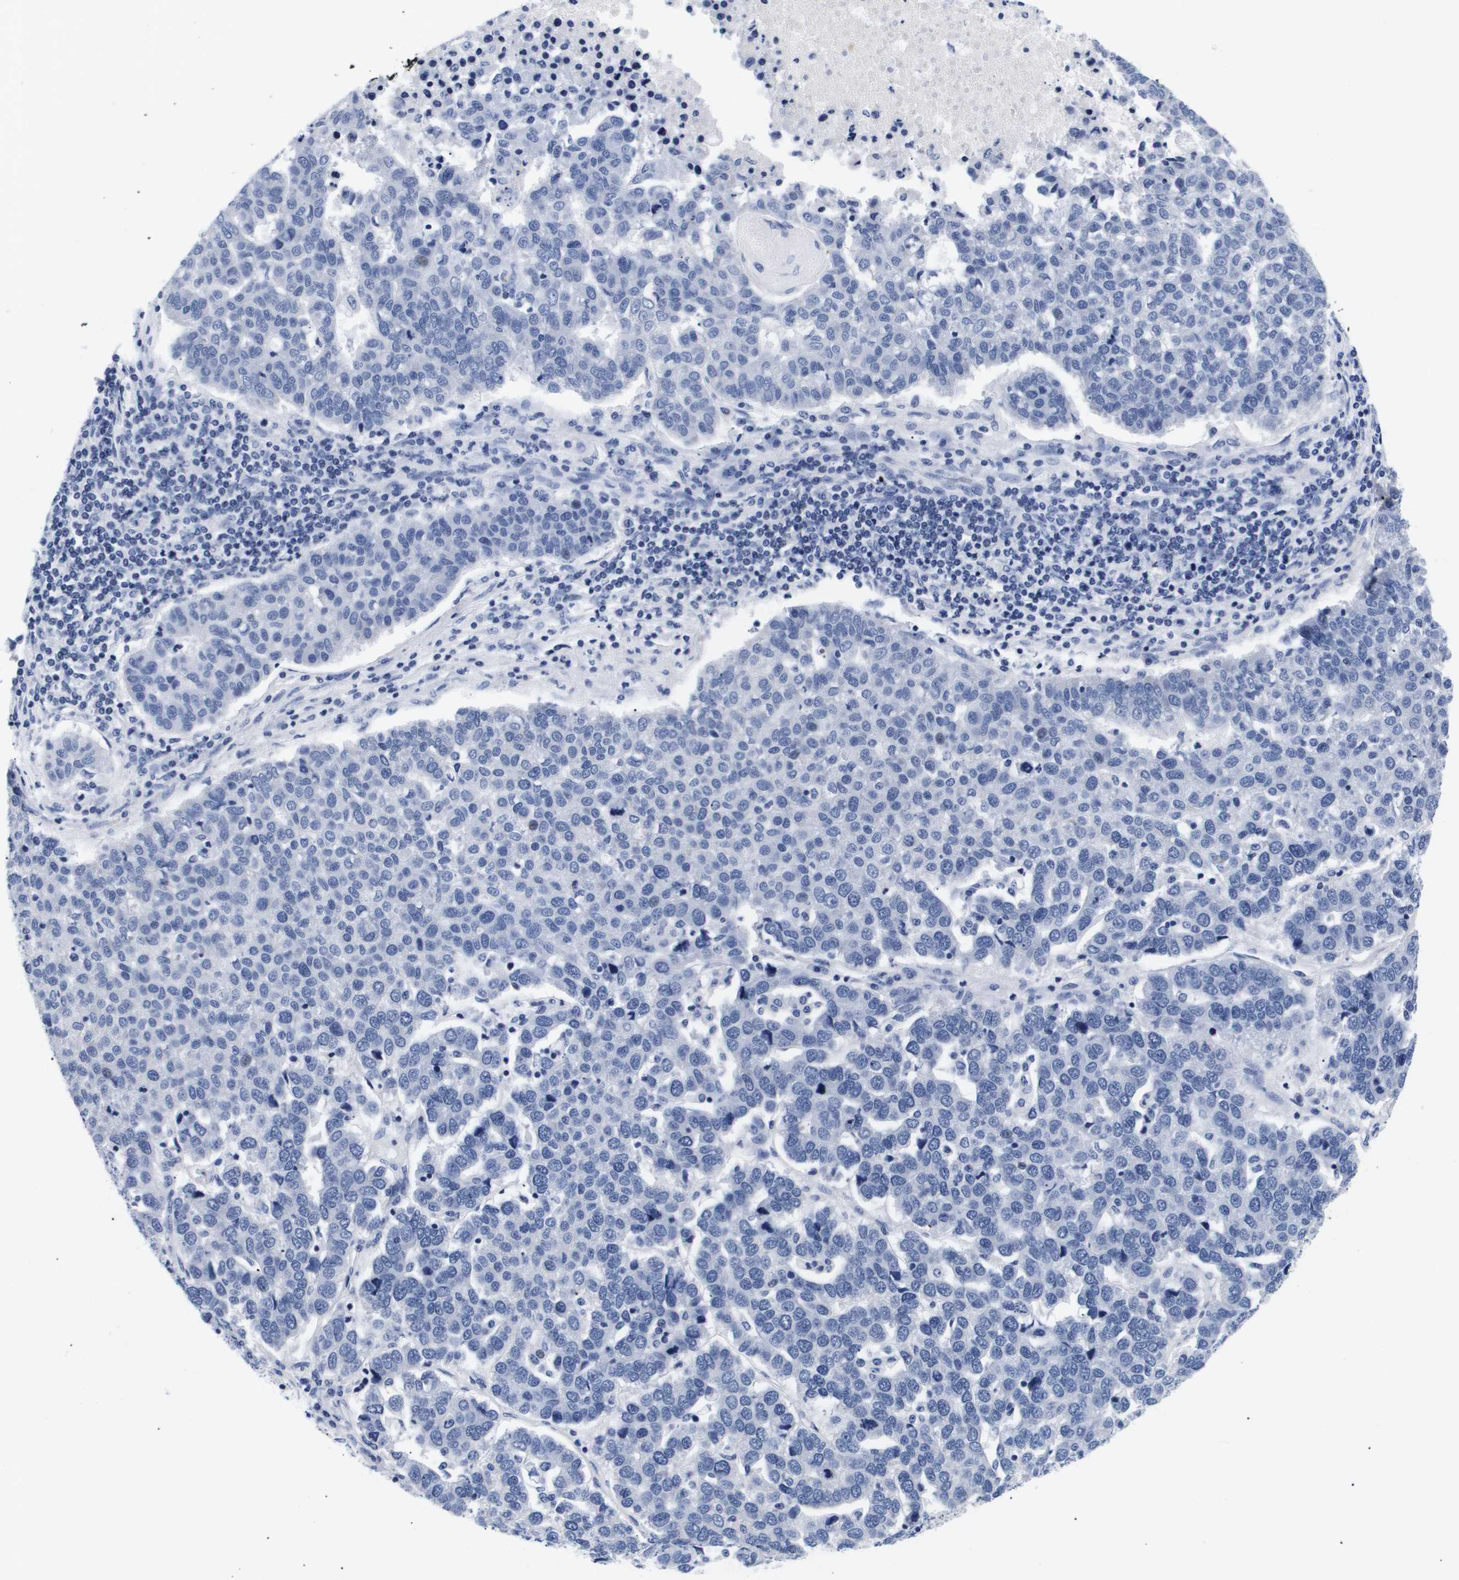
{"staining": {"intensity": "negative", "quantity": "none", "location": "none"}, "tissue": "pancreatic cancer", "cell_type": "Tumor cells", "image_type": "cancer", "snomed": [{"axis": "morphology", "description": "Adenocarcinoma, NOS"}, {"axis": "topography", "description": "Pancreas"}], "caption": "Micrograph shows no significant protein staining in tumor cells of pancreatic cancer (adenocarcinoma).", "gene": "SHD", "patient": {"sex": "female", "age": 61}}